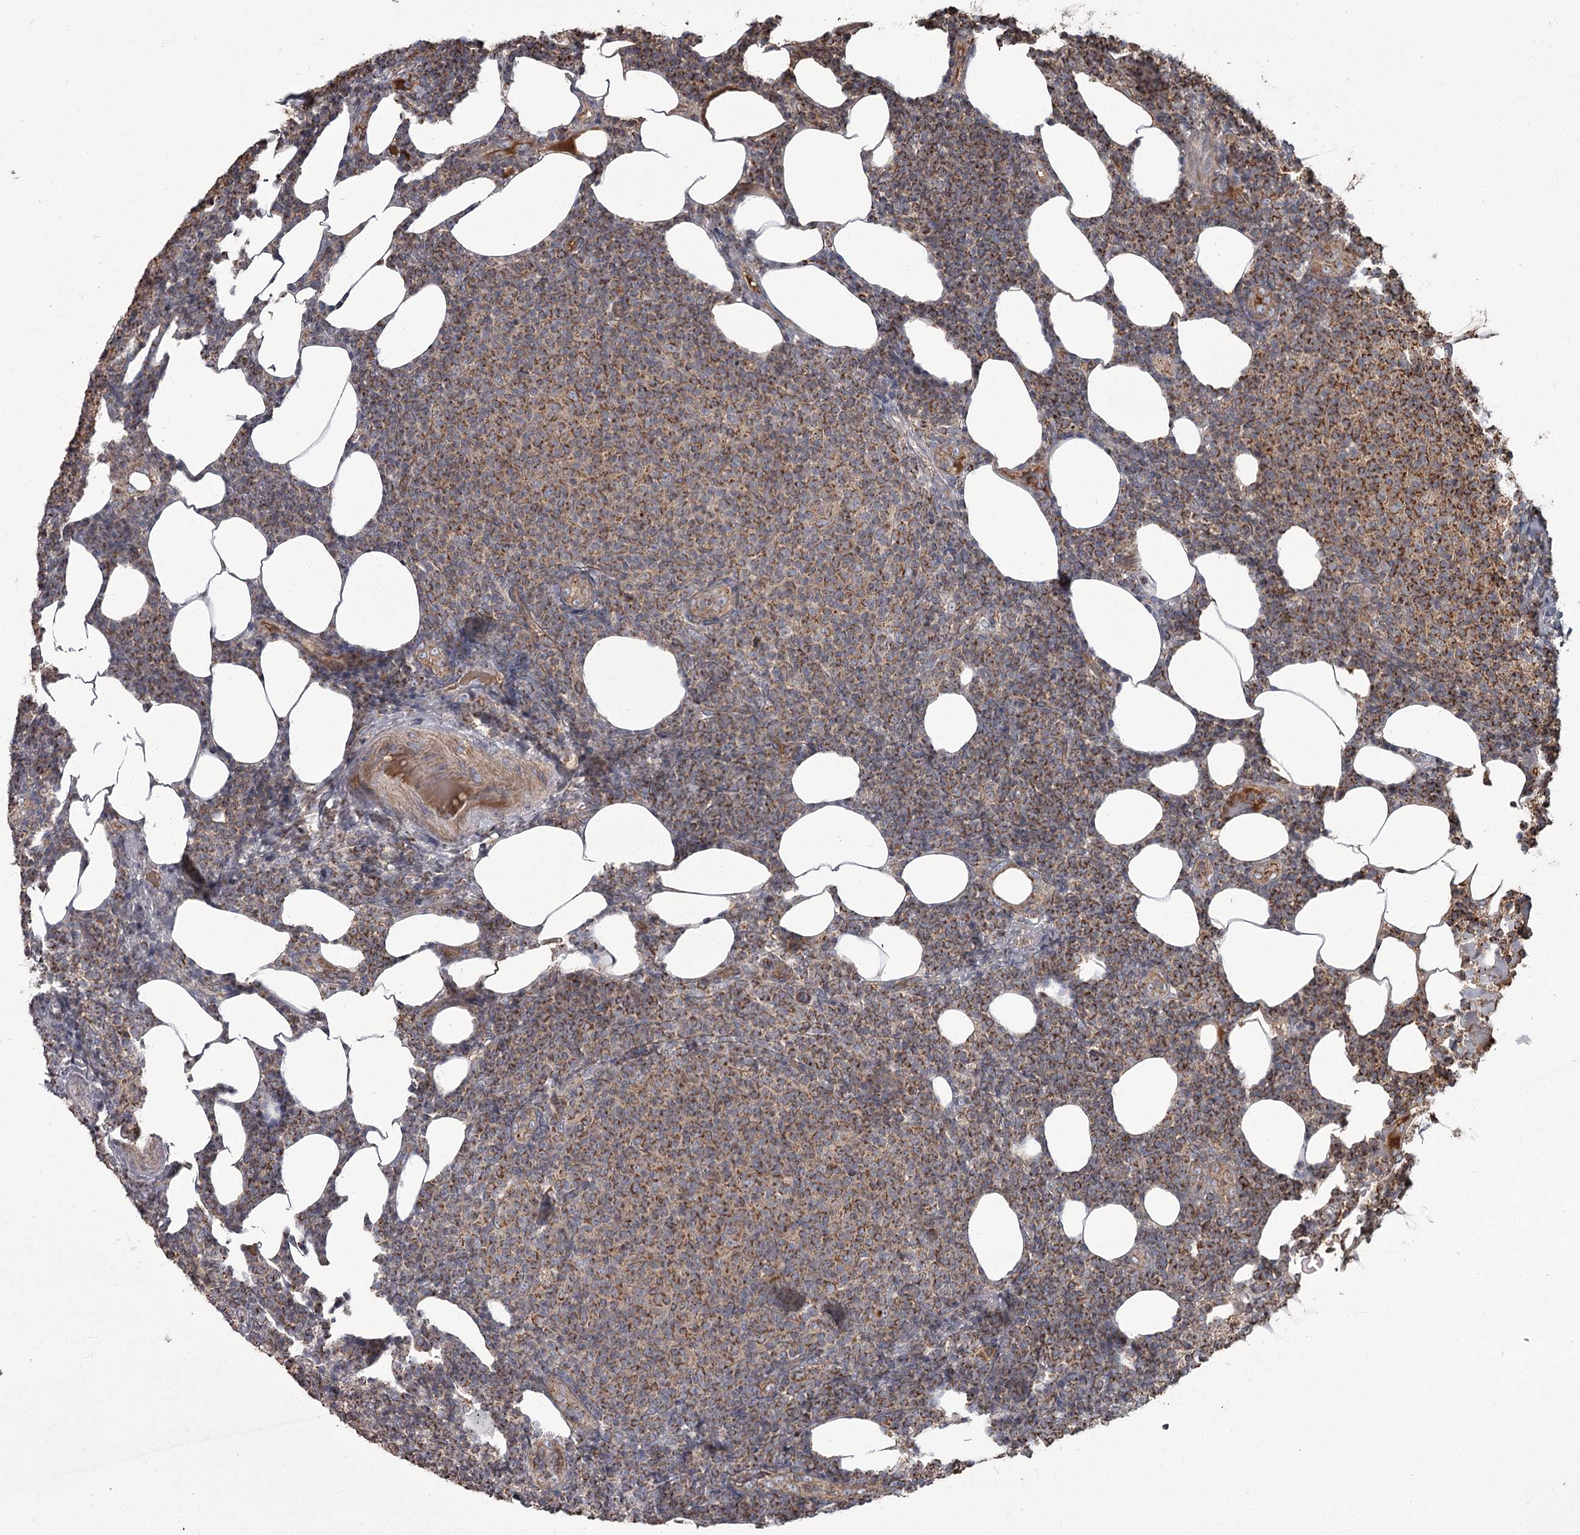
{"staining": {"intensity": "strong", "quantity": ">75%", "location": "cytoplasmic/membranous"}, "tissue": "lymphoma", "cell_type": "Tumor cells", "image_type": "cancer", "snomed": [{"axis": "morphology", "description": "Malignant lymphoma, non-Hodgkin's type, Low grade"}, {"axis": "topography", "description": "Lymph node"}], "caption": "Immunohistochemical staining of lymphoma reveals high levels of strong cytoplasmic/membranous protein expression in approximately >75% of tumor cells.", "gene": "THAP9", "patient": {"sex": "male", "age": 66}}